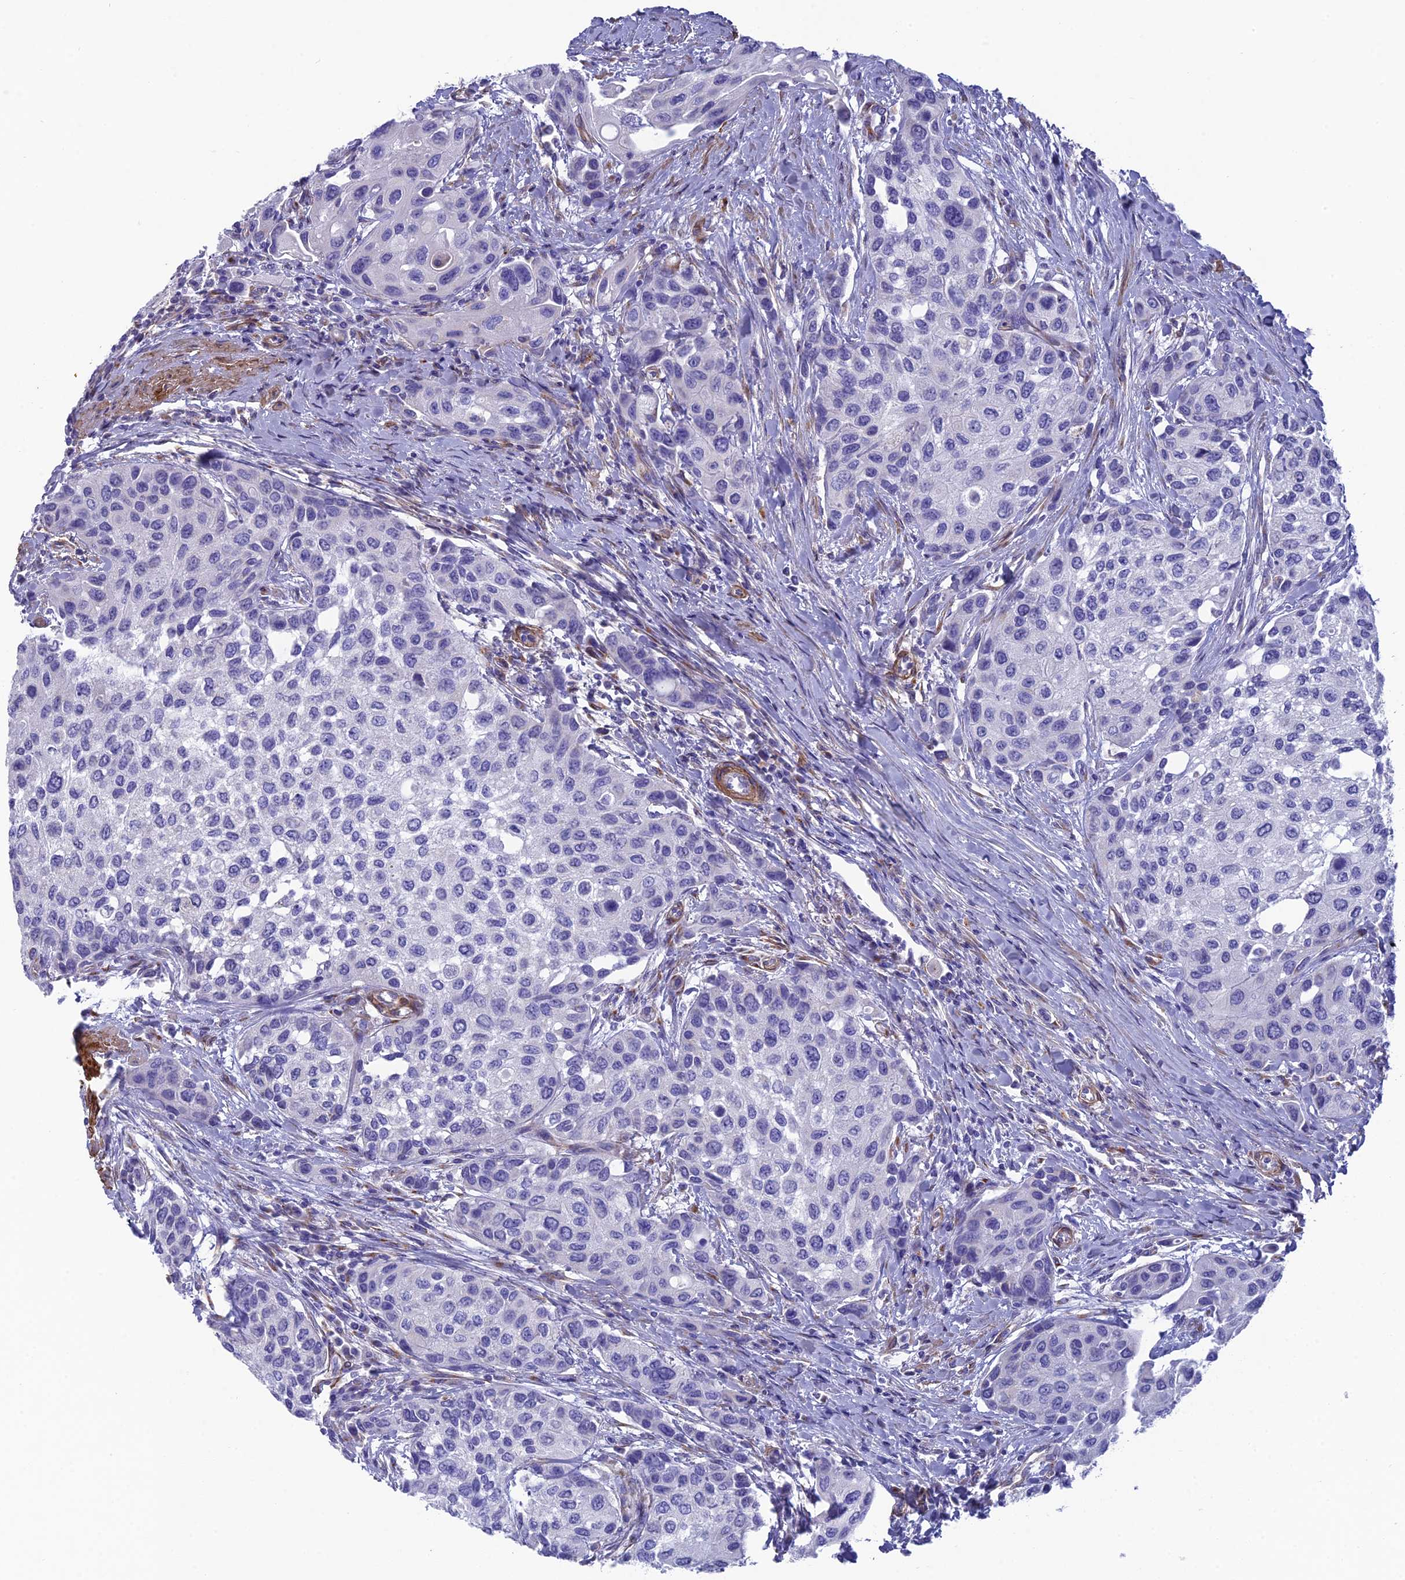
{"staining": {"intensity": "negative", "quantity": "none", "location": "none"}, "tissue": "urothelial cancer", "cell_type": "Tumor cells", "image_type": "cancer", "snomed": [{"axis": "morphology", "description": "Normal tissue, NOS"}, {"axis": "morphology", "description": "Urothelial carcinoma, High grade"}, {"axis": "topography", "description": "Vascular tissue"}, {"axis": "topography", "description": "Urinary bladder"}], "caption": "DAB (3,3'-diaminobenzidine) immunohistochemical staining of high-grade urothelial carcinoma displays no significant expression in tumor cells. (Brightfield microscopy of DAB immunohistochemistry (IHC) at high magnification).", "gene": "TNS1", "patient": {"sex": "female", "age": 56}}